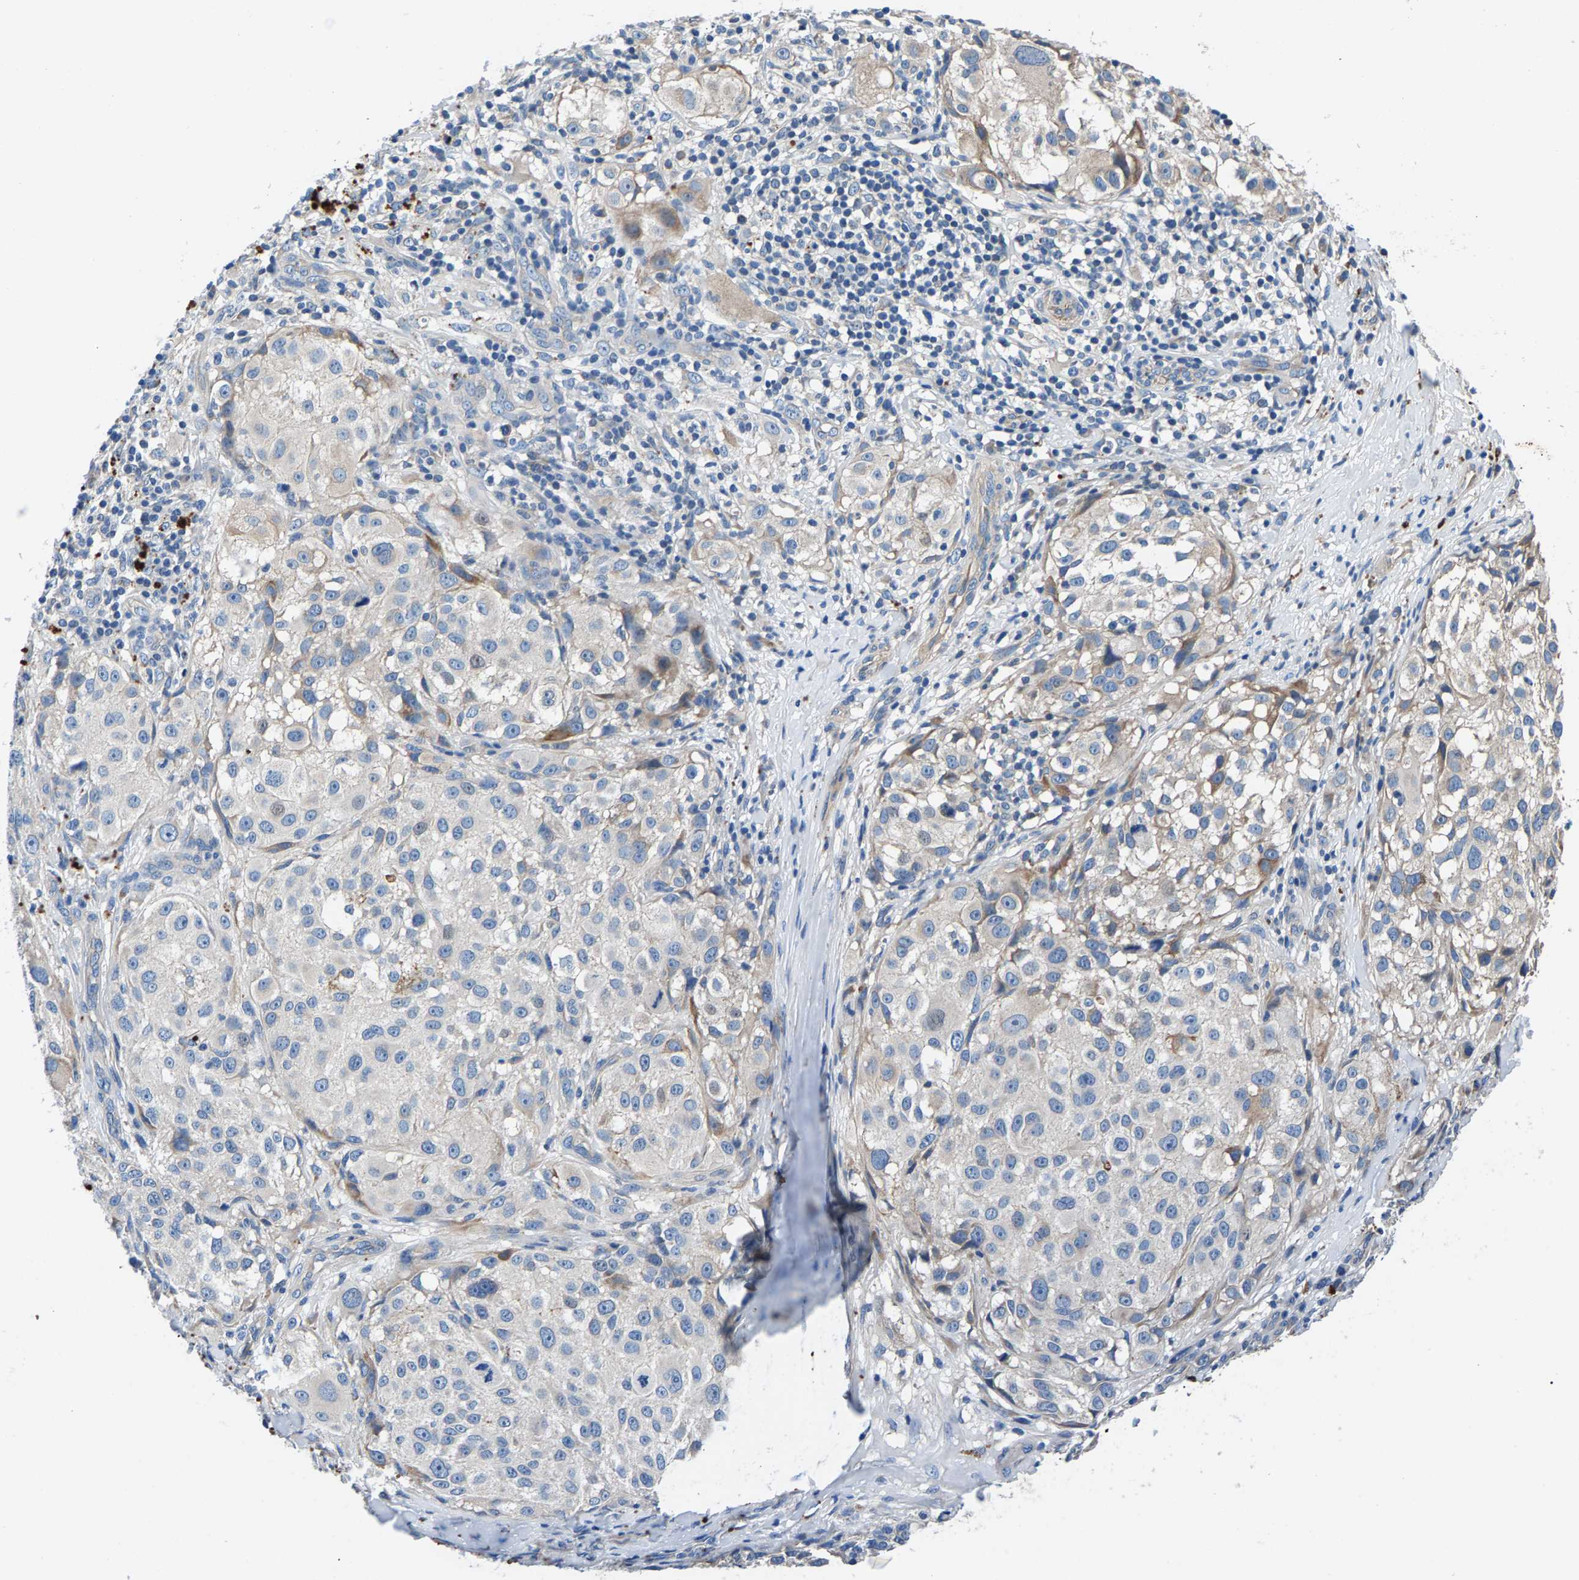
{"staining": {"intensity": "weak", "quantity": "<25%", "location": "cytoplasmic/membranous"}, "tissue": "melanoma", "cell_type": "Tumor cells", "image_type": "cancer", "snomed": [{"axis": "morphology", "description": "Necrosis, NOS"}, {"axis": "morphology", "description": "Malignant melanoma, NOS"}, {"axis": "topography", "description": "Skin"}], "caption": "There is no significant expression in tumor cells of melanoma.", "gene": "CDRT4", "patient": {"sex": "female", "age": 87}}